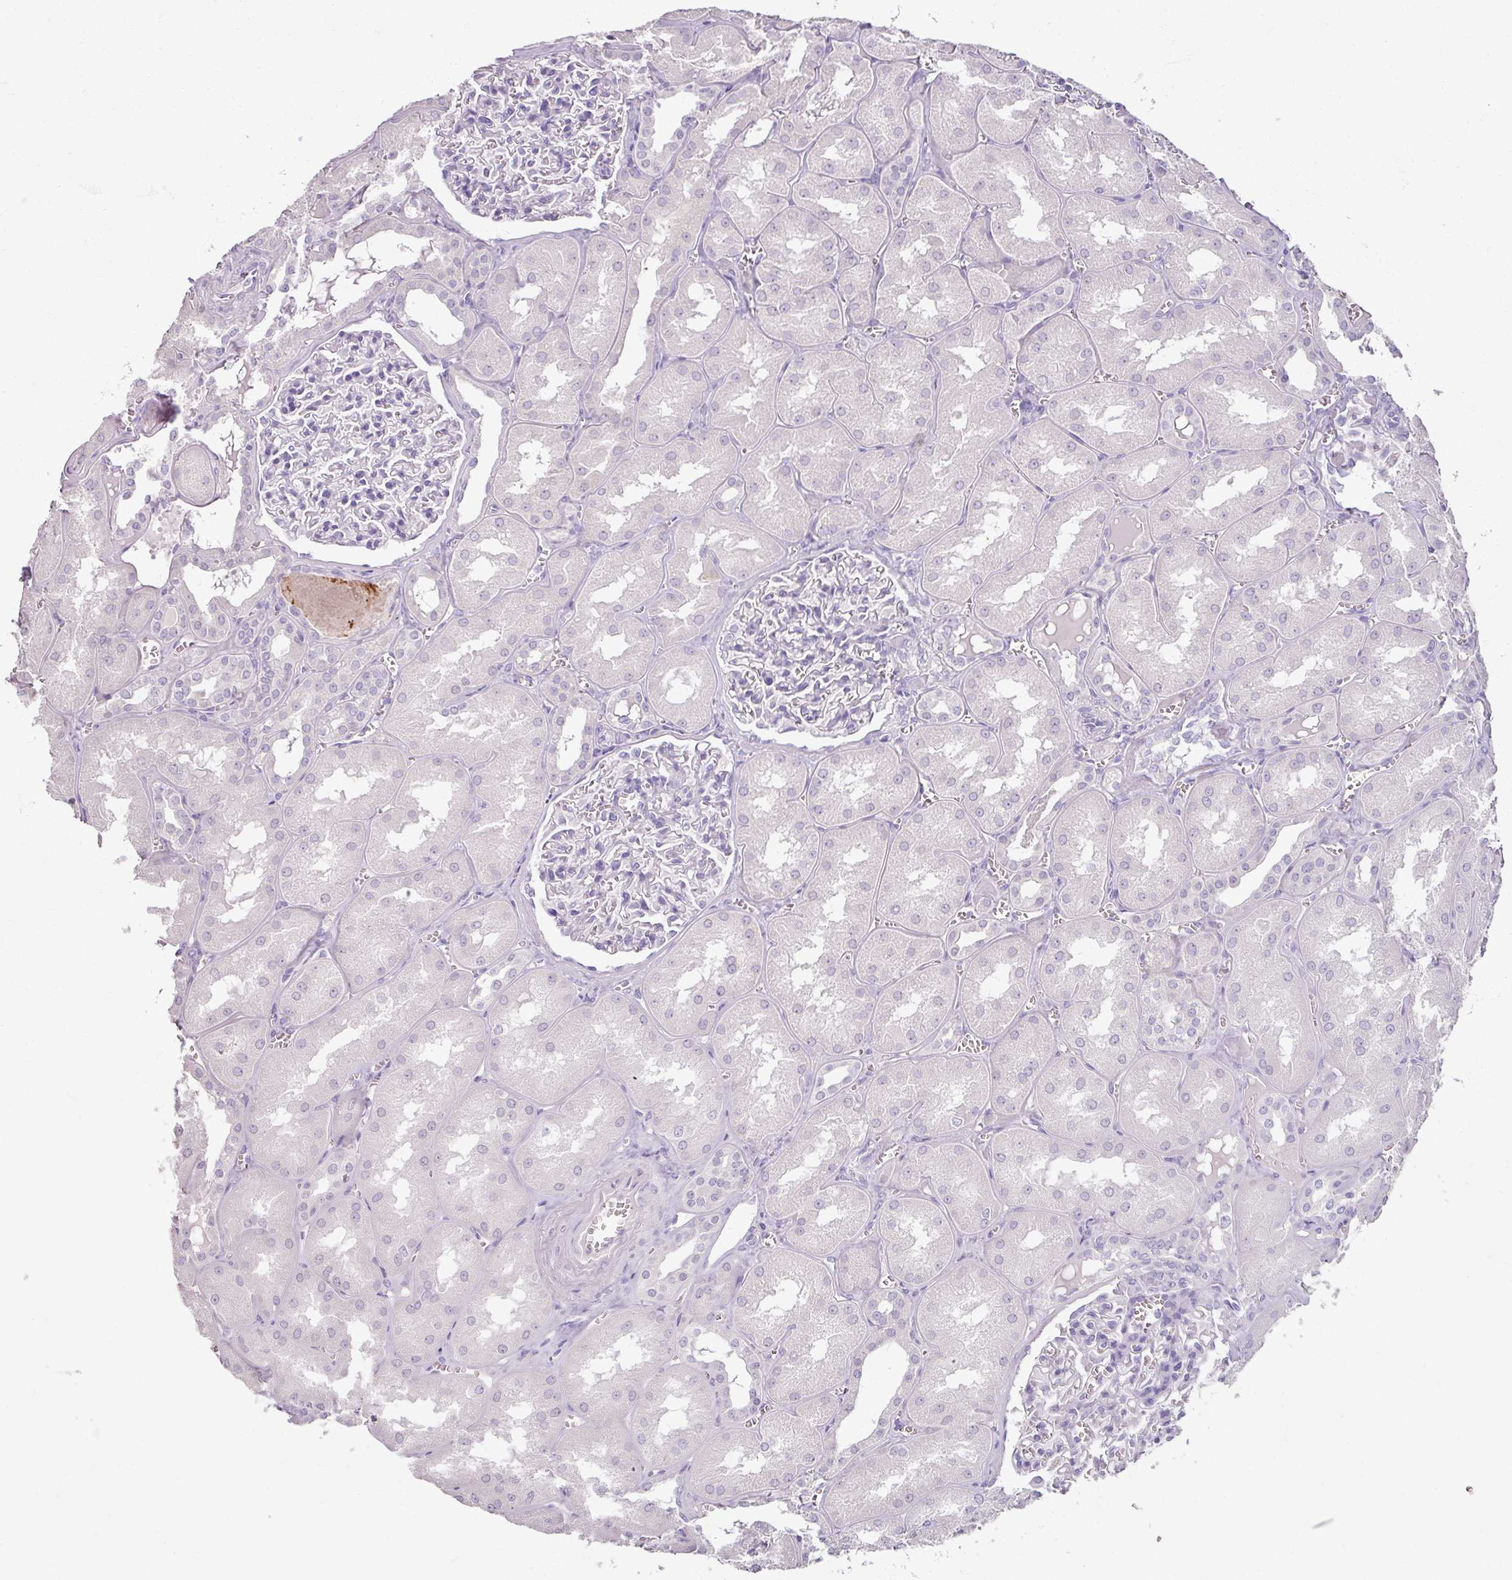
{"staining": {"intensity": "negative", "quantity": "none", "location": "none"}, "tissue": "kidney", "cell_type": "Cells in glomeruli", "image_type": "normal", "snomed": [{"axis": "morphology", "description": "Normal tissue, NOS"}, {"axis": "topography", "description": "Kidney"}], "caption": "Cells in glomeruli are negative for brown protein staining in unremarkable kidney. Brightfield microscopy of immunohistochemistry stained with DAB (brown) and hematoxylin (blue), captured at high magnification.", "gene": "SLC27A5", "patient": {"sex": "male", "age": 61}}